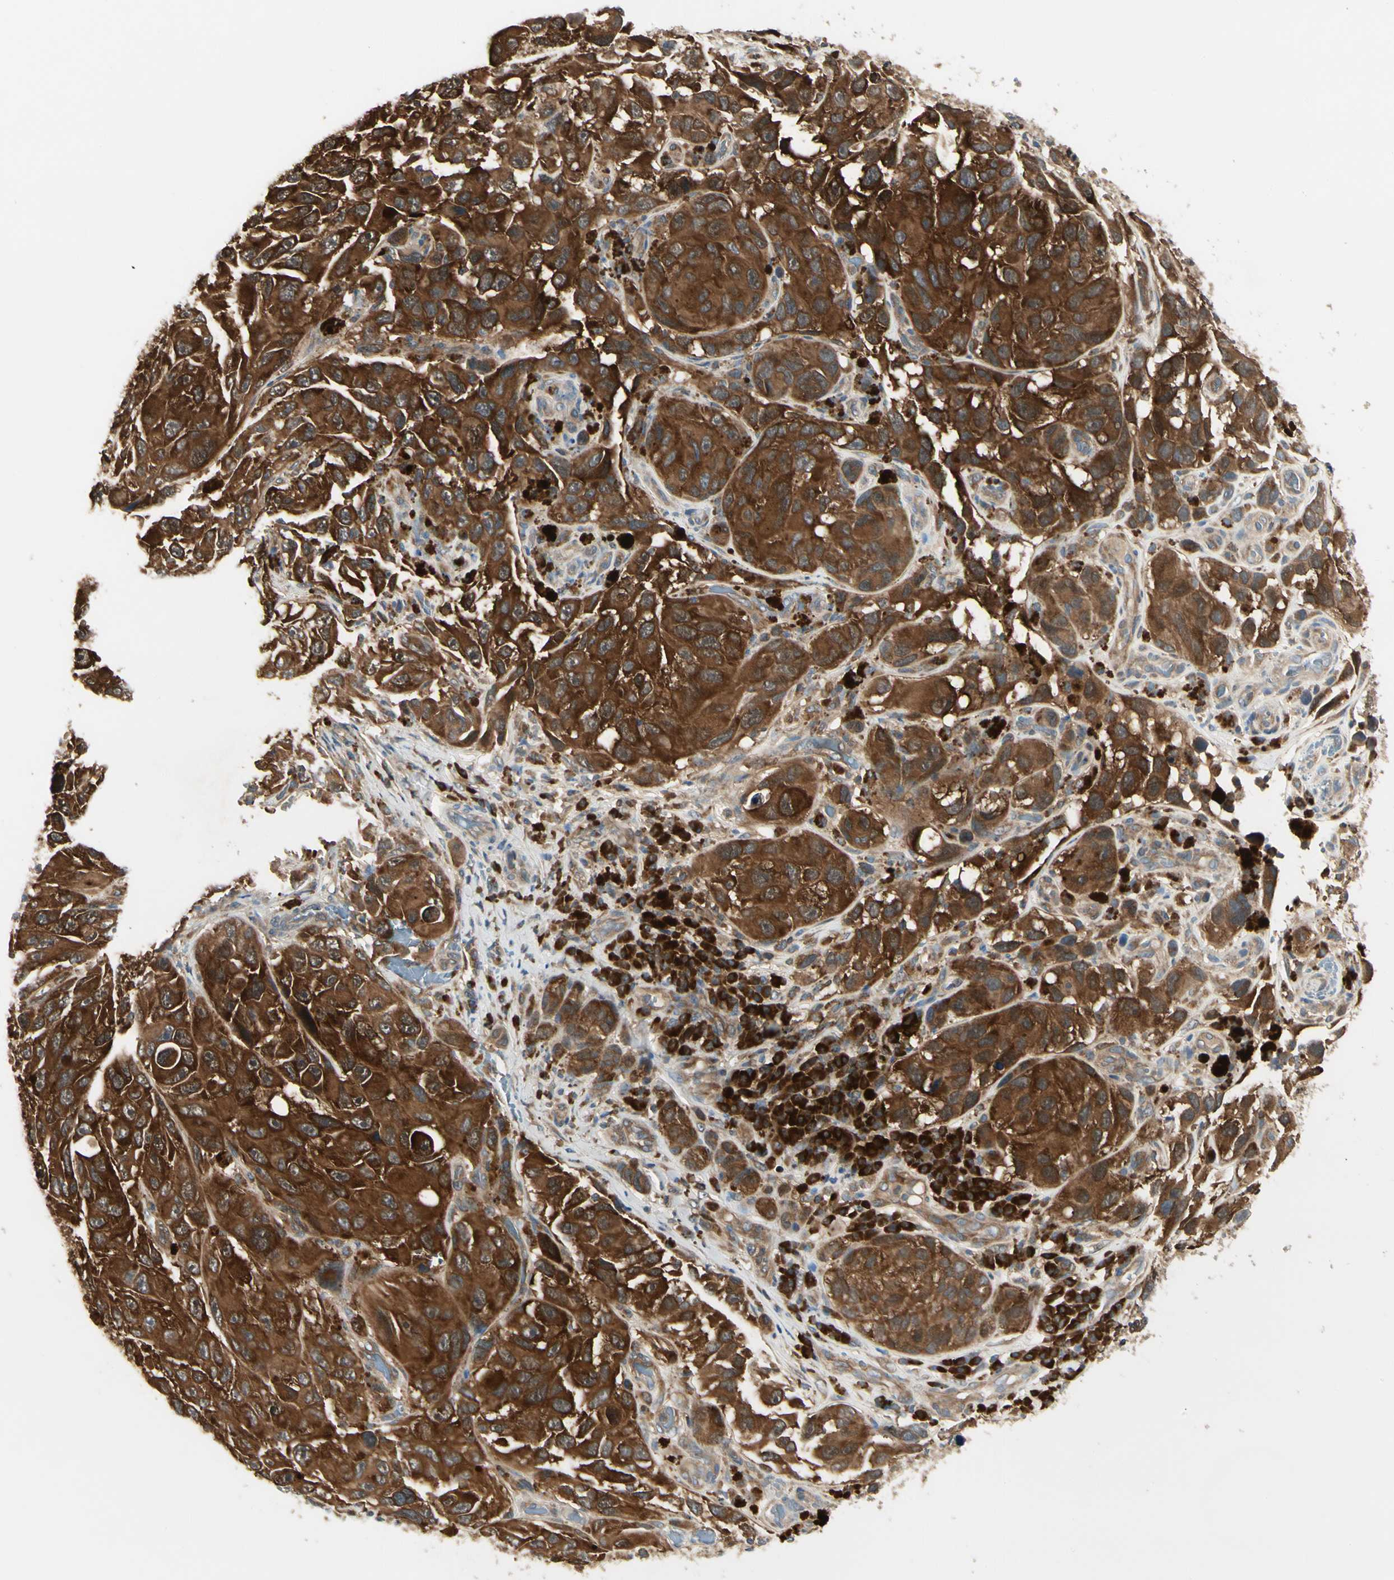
{"staining": {"intensity": "strong", "quantity": ">75%", "location": "cytoplasmic/membranous"}, "tissue": "melanoma", "cell_type": "Tumor cells", "image_type": "cancer", "snomed": [{"axis": "morphology", "description": "Malignant melanoma, NOS"}, {"axis": "topography", "description": "Skin"}], "caption": "Immunohistochemical staining of human melanoma shows strong cytoplasmic/membranous protein expression in about >75% of tumor cells.", "gene": "NME1-NME2", "patient": {"sex": "female", "age": 73}}